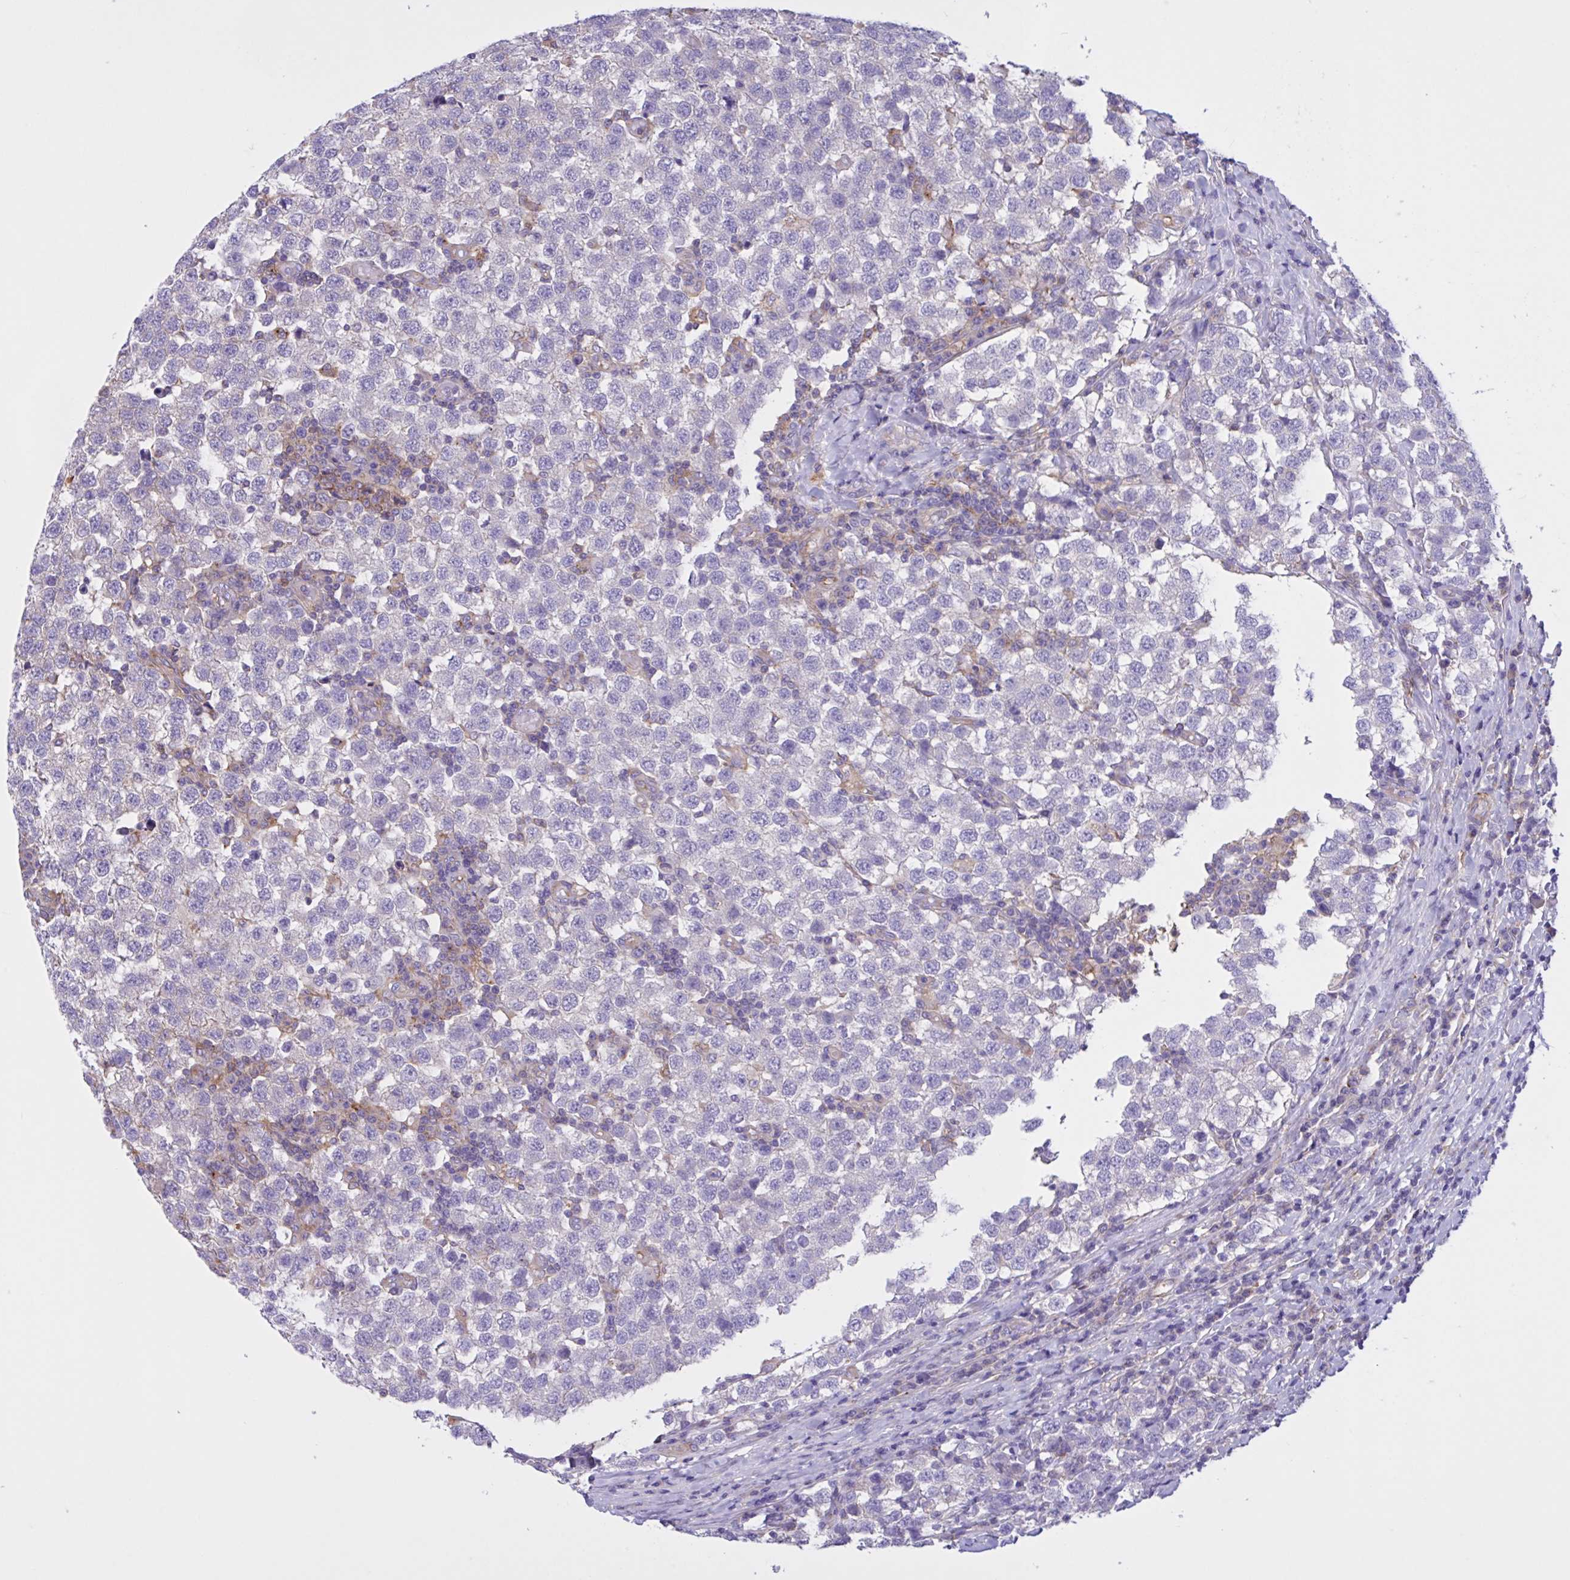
{"staining": {"intensity": "negative", "quantity": "none", "location": "none"}, "tissue": "testis cancer", "cell_type": "Tumor cells", "image_type": "cancer", "snomed": [{"axis": "morphology", "description": "Seminoma, NOS"}, {"axis": "topography", "description": "Testis"}], "caption": "This is a micrograph of immunohistochemistry staining of testis seminoma, which shows no staining in tumor cells.", "gene": "OR51M1", "patient": {"sex": "male", "age": 34}}